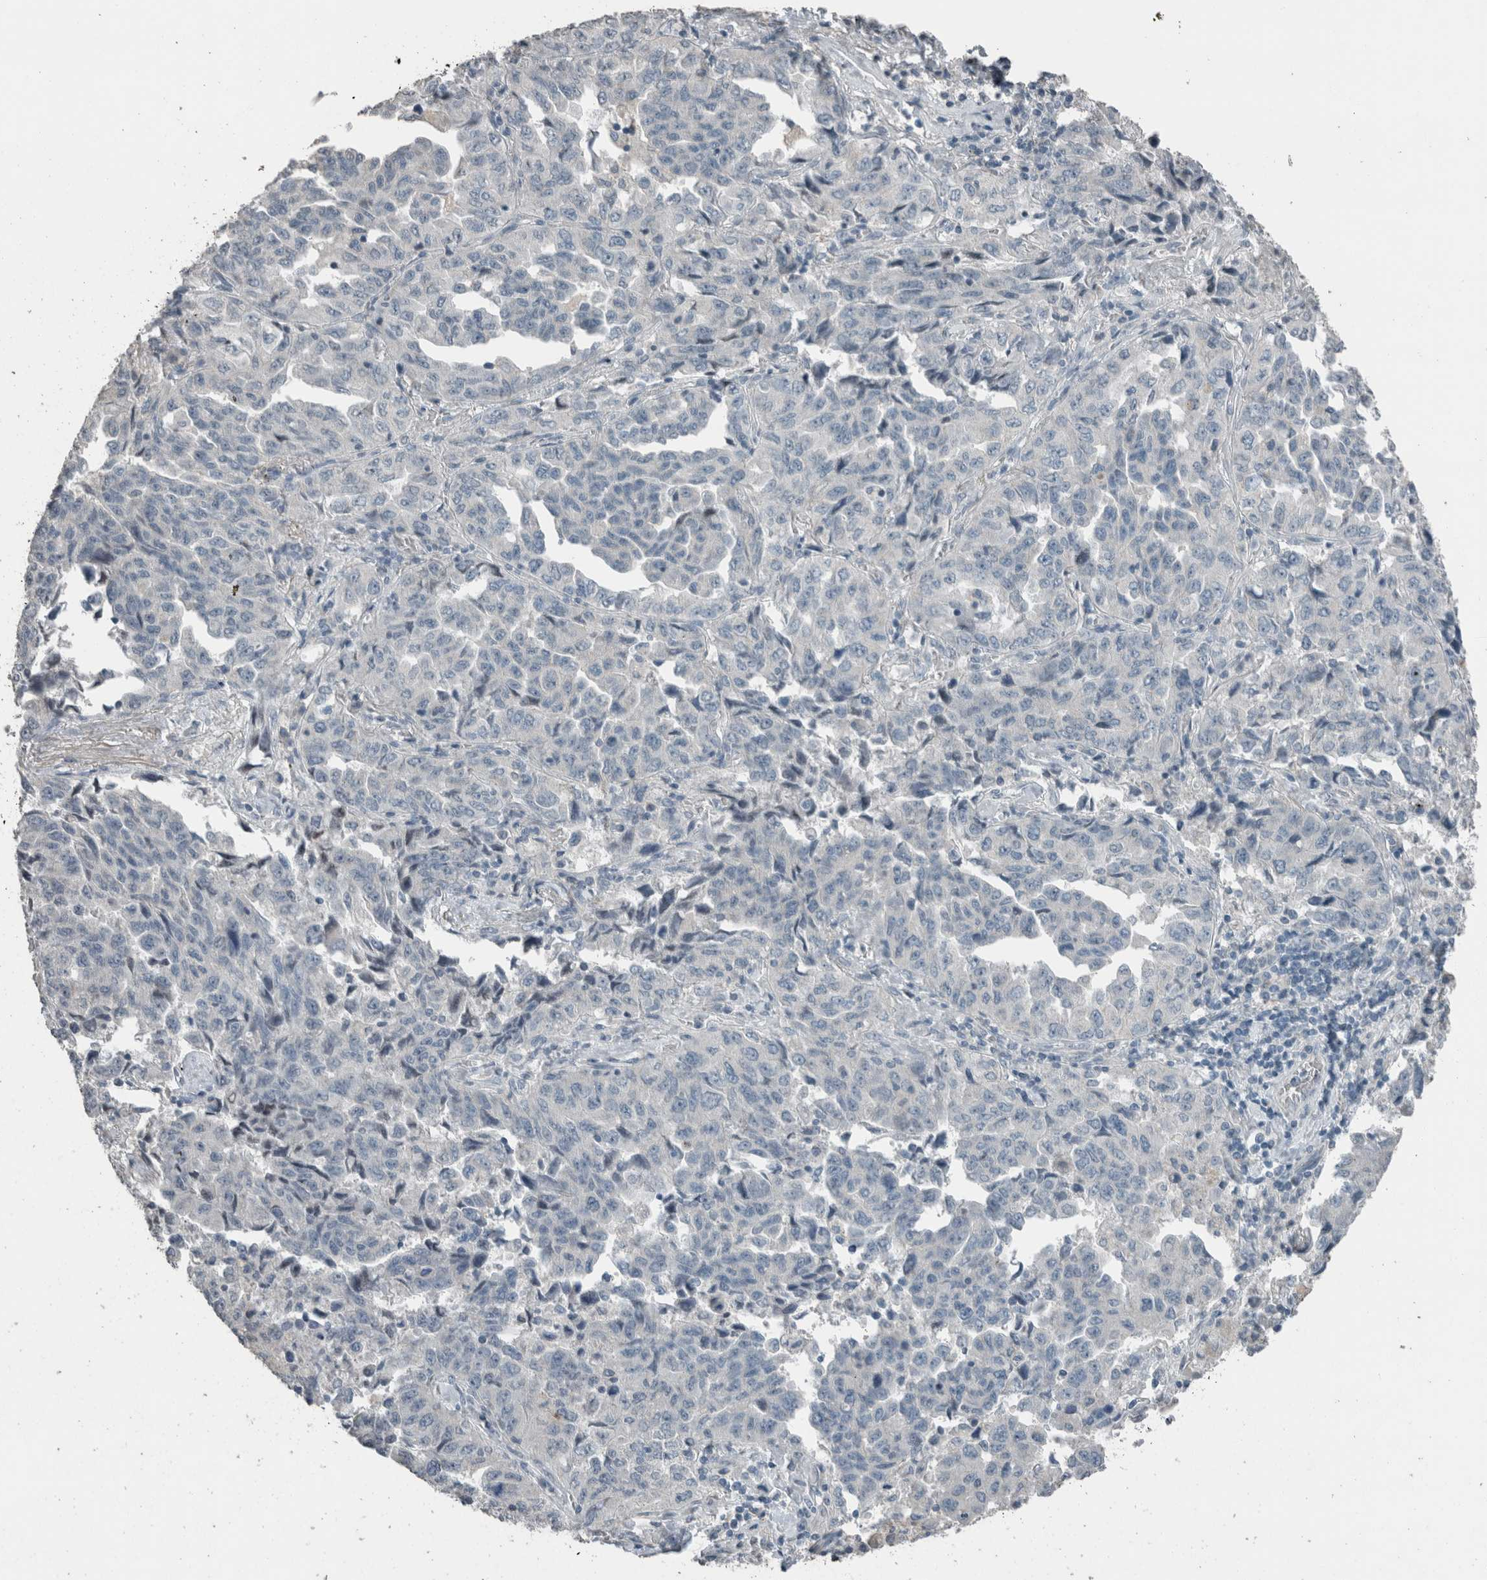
{"staining": {"intensity": "negative", "quantity": "none", "location": "none"}, "tissue": "lung cancer", "cell_type": "Tumor cells", "image_type": "cancer", "snomed": [{"axis": "morphology", "description": "Adenocarcinoma, NOS"}, {"axis": "topography", "description": "Lung"}], "caption": "Immunohistochemical staining of human lung adenocarcinoma reveals no significant staining in tumor cells.", "gene": "ACVR2B", "patient": {"sex": "female", "age": 51}}